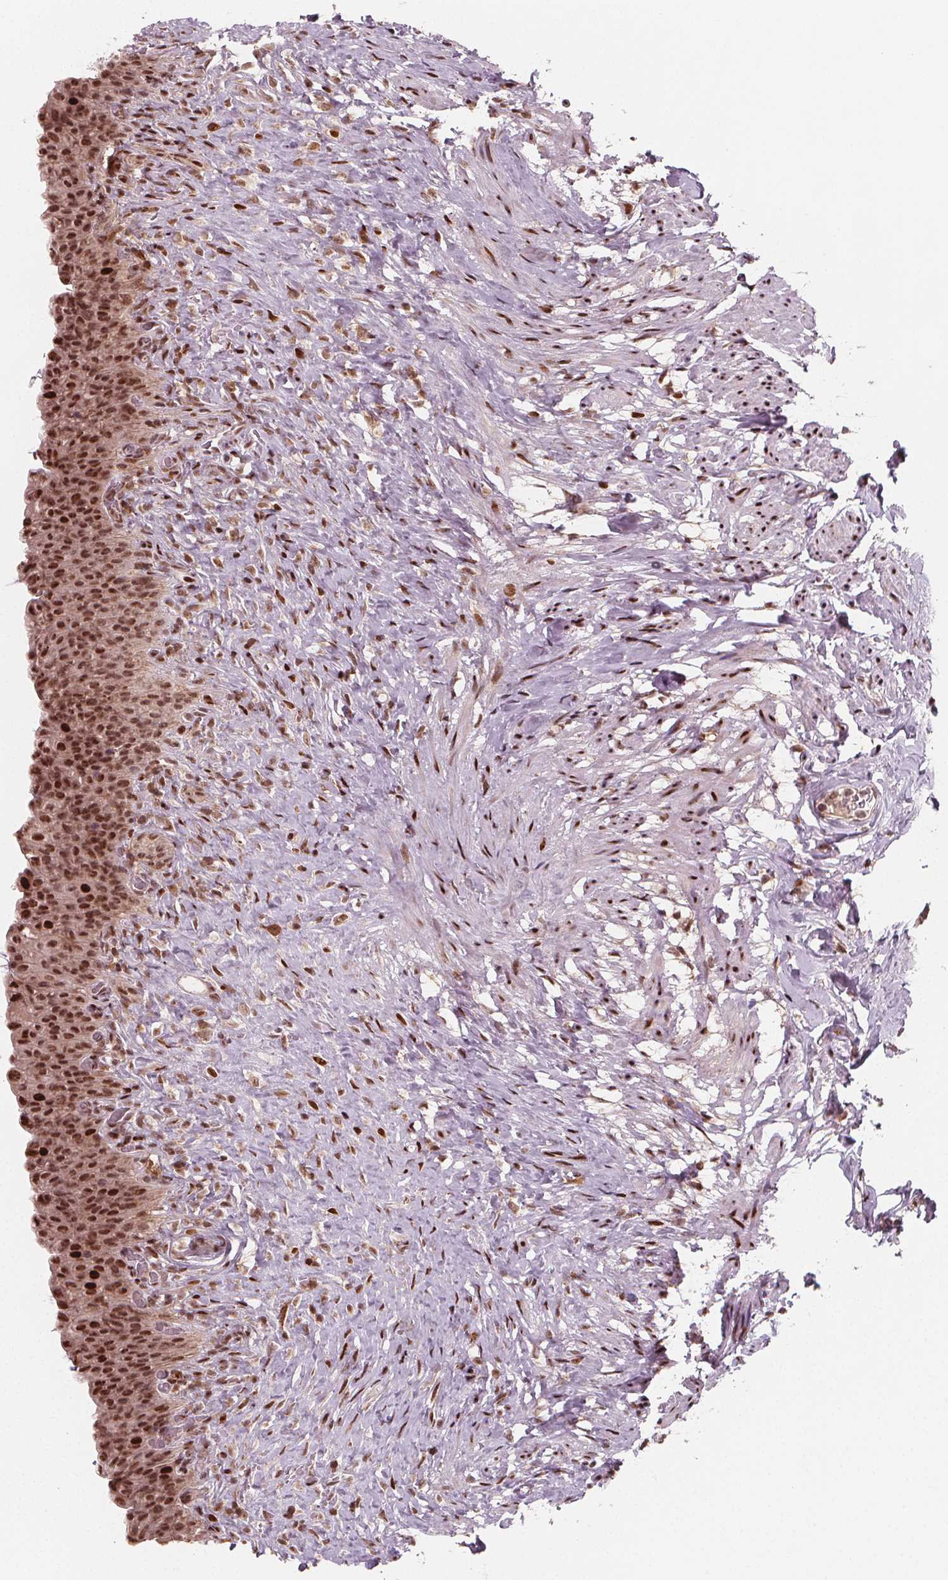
{"staining": {"intensity": "moderate", "quantity": ">75%", "location": "cytoplasmic/membranous,nuclear"}, "tissue": "urinary bladder", "cell_type": "Urothelial cells", "image_type": "normal", "snomed": [{"axis": "morphology", "description": "Normal tissue, NOS"}, {"axis": "topography", "description": "Urinary bladder"}, {"axis": "topography", "description": "Prostate"}], "caption": "Protein expression analysis of unremarkable urinary bladder reveals moderate cytoplasmic/membranous,nuclear staining in about >75% of urothelial cells. The staining was performed using DAB, with brown indicating positive protein expression. Nuclei are stained blue with hematoxylin.", "gene": "SNRNP35", "patient": {"sex": "male", "age": 76}}